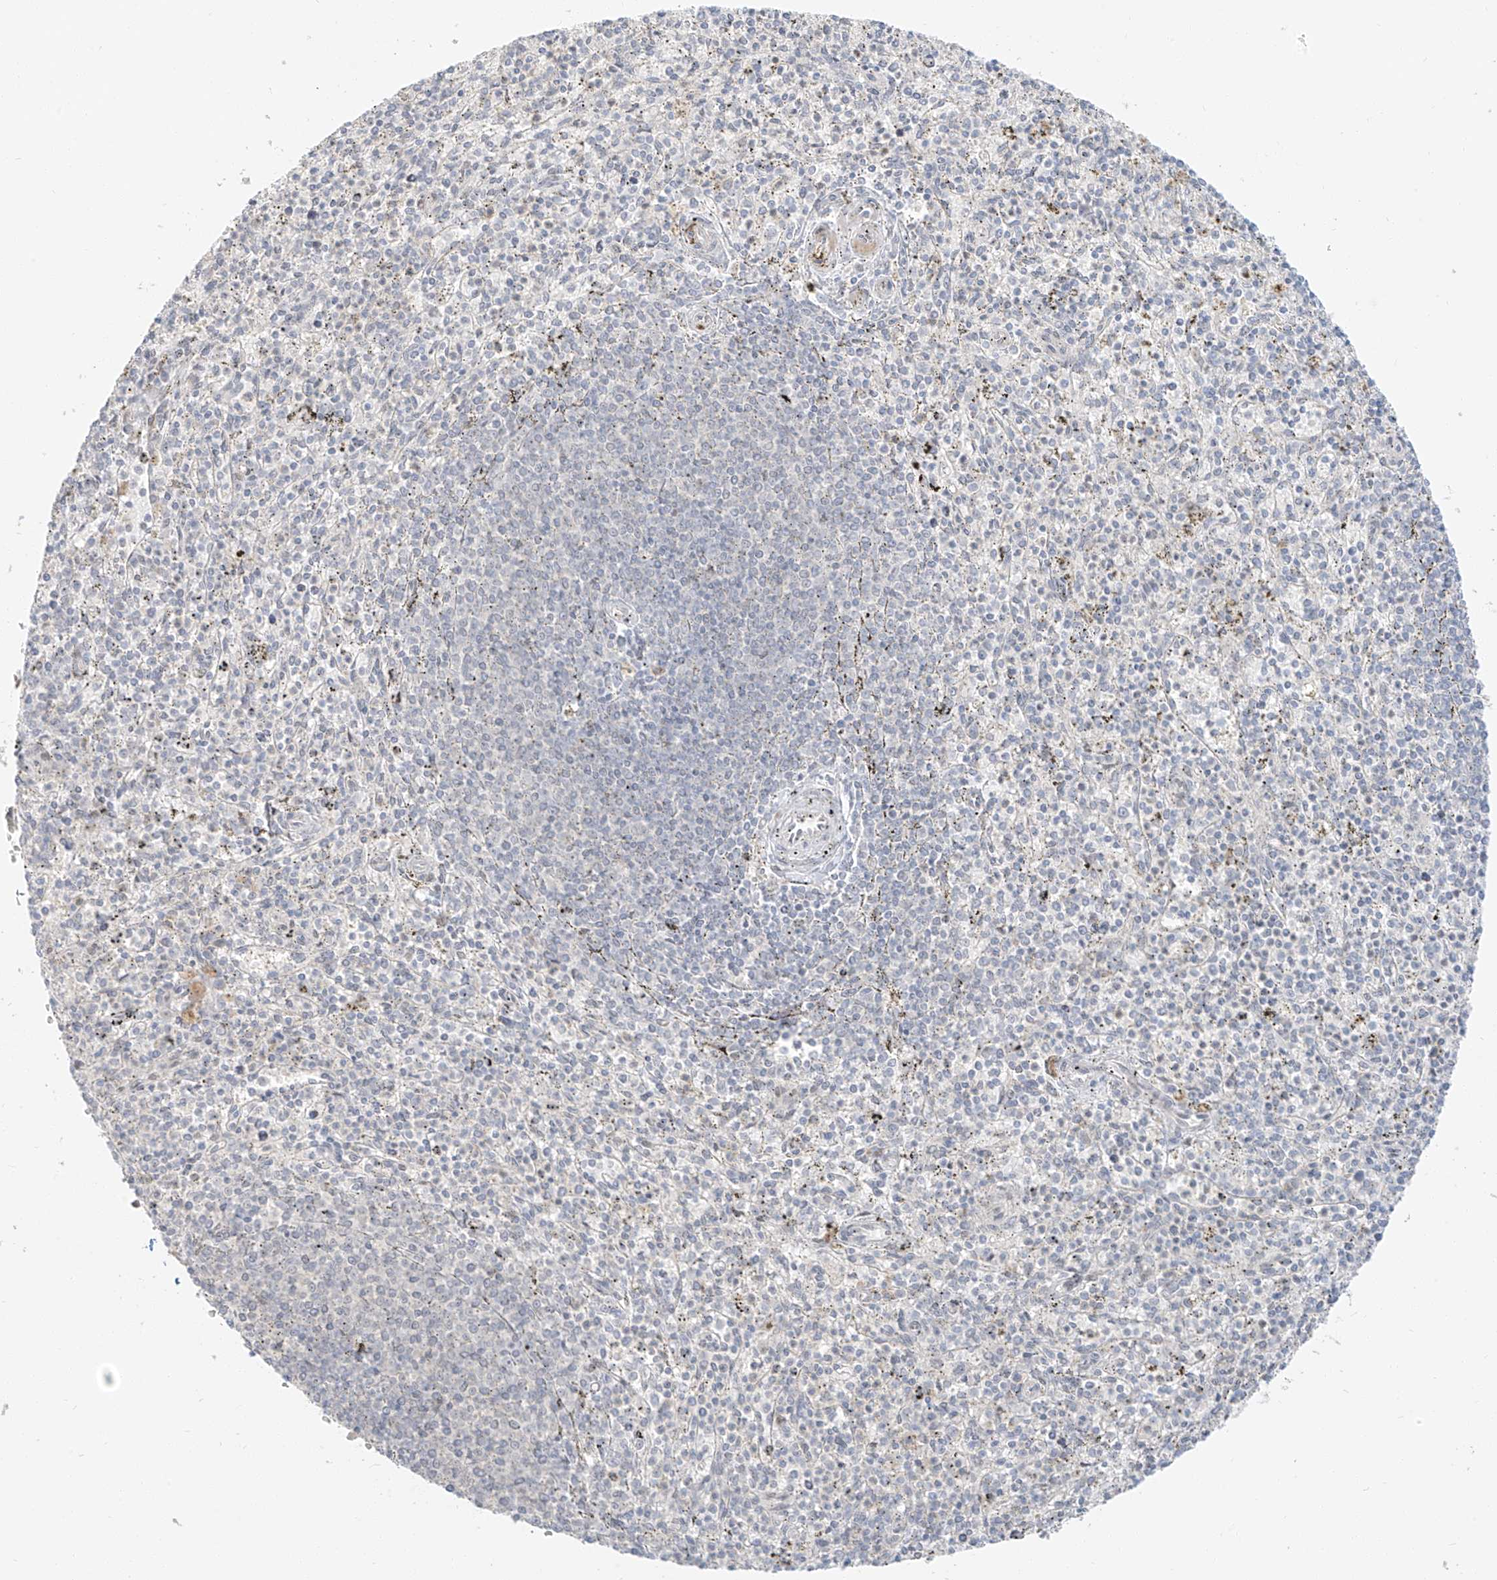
{"staining": {"intensity": "negative", "quantity": "none", "location": "none"}, "tissue": "spleen", "cell_type": "Cells in red pulp", "image_type": "normal", "snomed": [{"axis": "morphology", "description": "Normal tissue, NOS"}, {"axis": "topography", "description": "Spleen"}], "caption": "Immunohistochemistry (IHC) micrograph of normal spleen: spleen stained with DAB displays no significant protein positivity in cells in red pulp.", "gene": "ZNF774", "patient": {"sex": "male", "age": 72}}